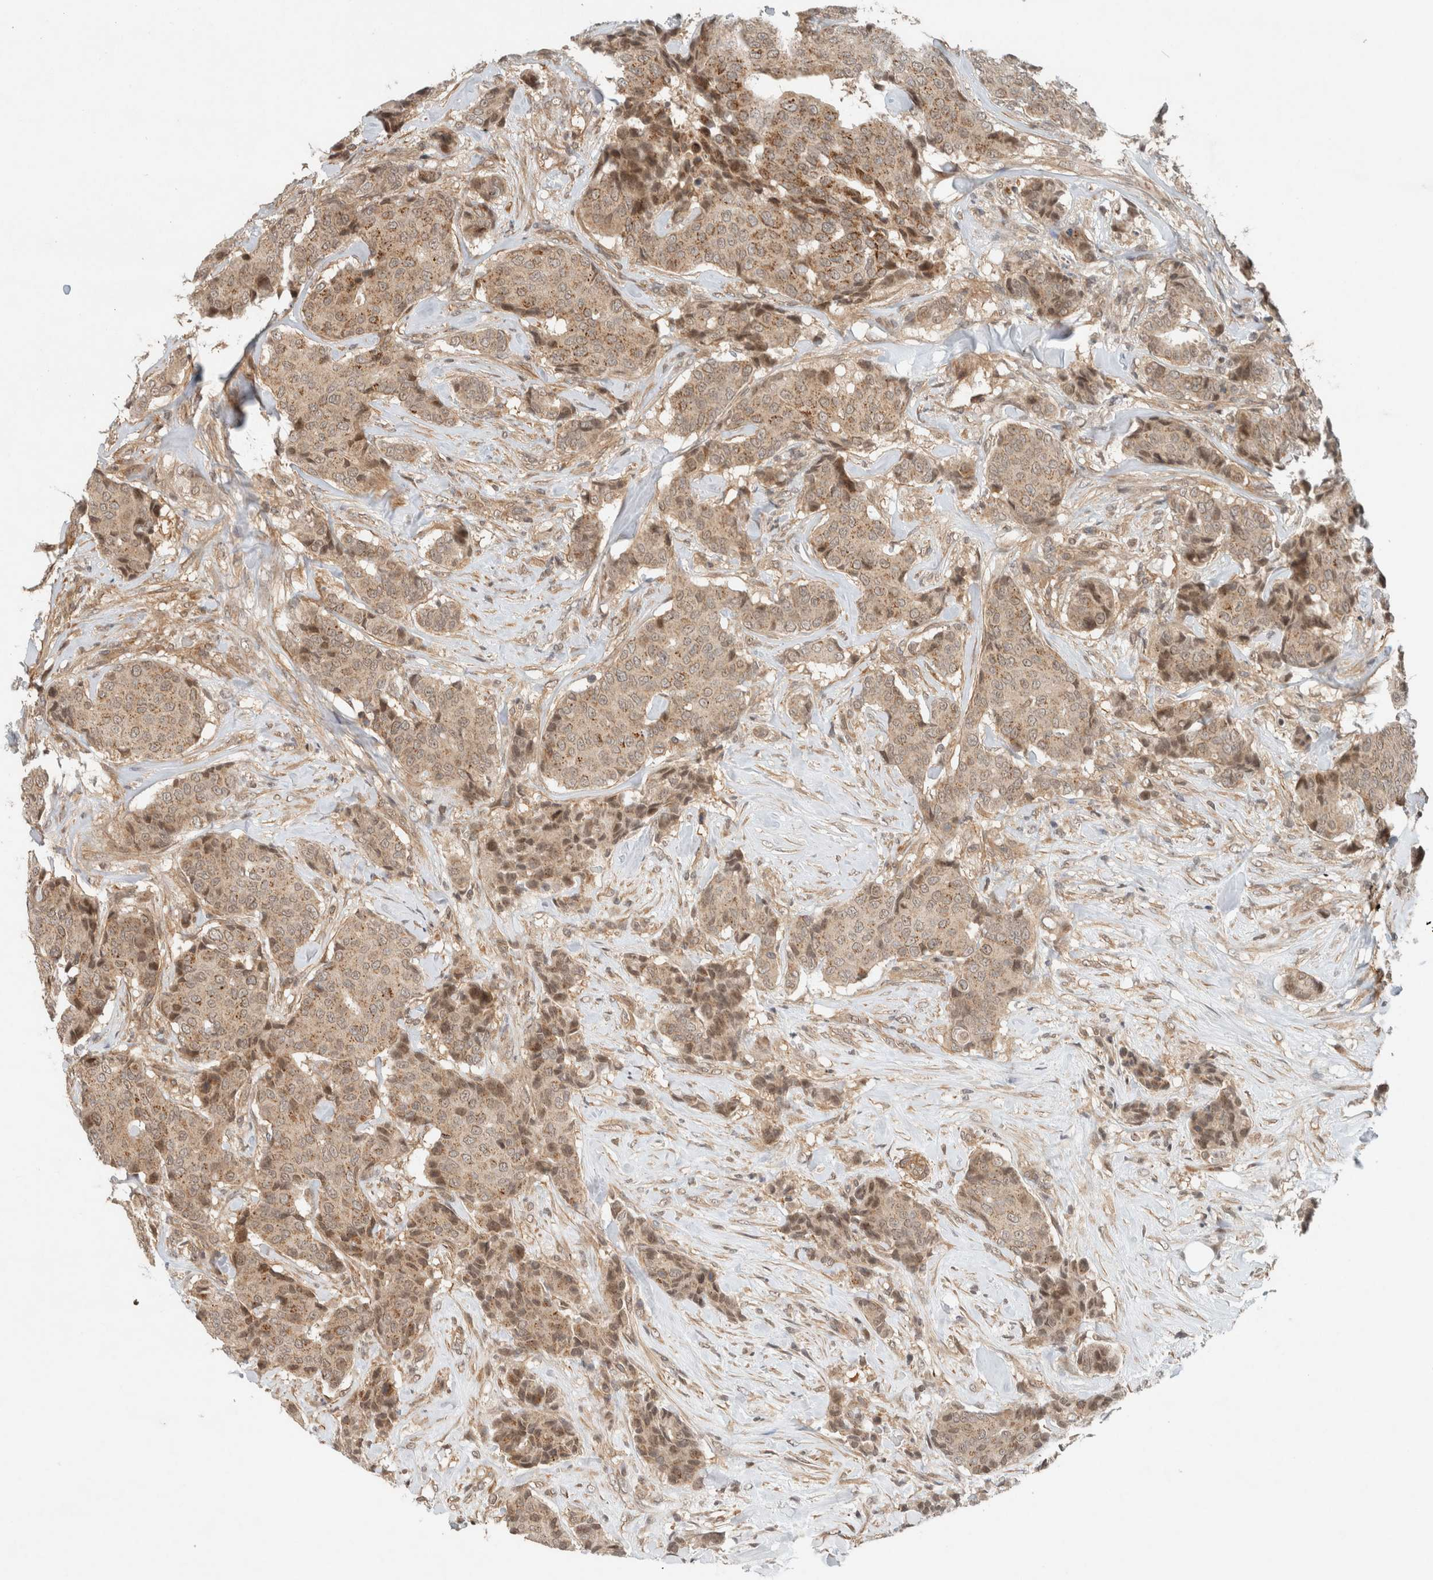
{"staining": {"intensity": "weak", "quantity": ">75%", "location": "cytoplasmic/membranous,nuclear"}, "tissue": "breast cancer", "cell_type": "Tumor cells", "image_type": "cancer", "snomed": [{"axis": "morphology", "description": "Duct carcinoma"}, {"axis": "topography", "description": "Breast"}], "caption": "The photomicrograph reveals immunohistochemical staining of breast cancer. There is weak cytoplasmic/membranous and nuclear positivity is present in approximately >75% of tumor cells.", "gene": "CAAP1", "patient": {"sex": "female", "age": 75}}